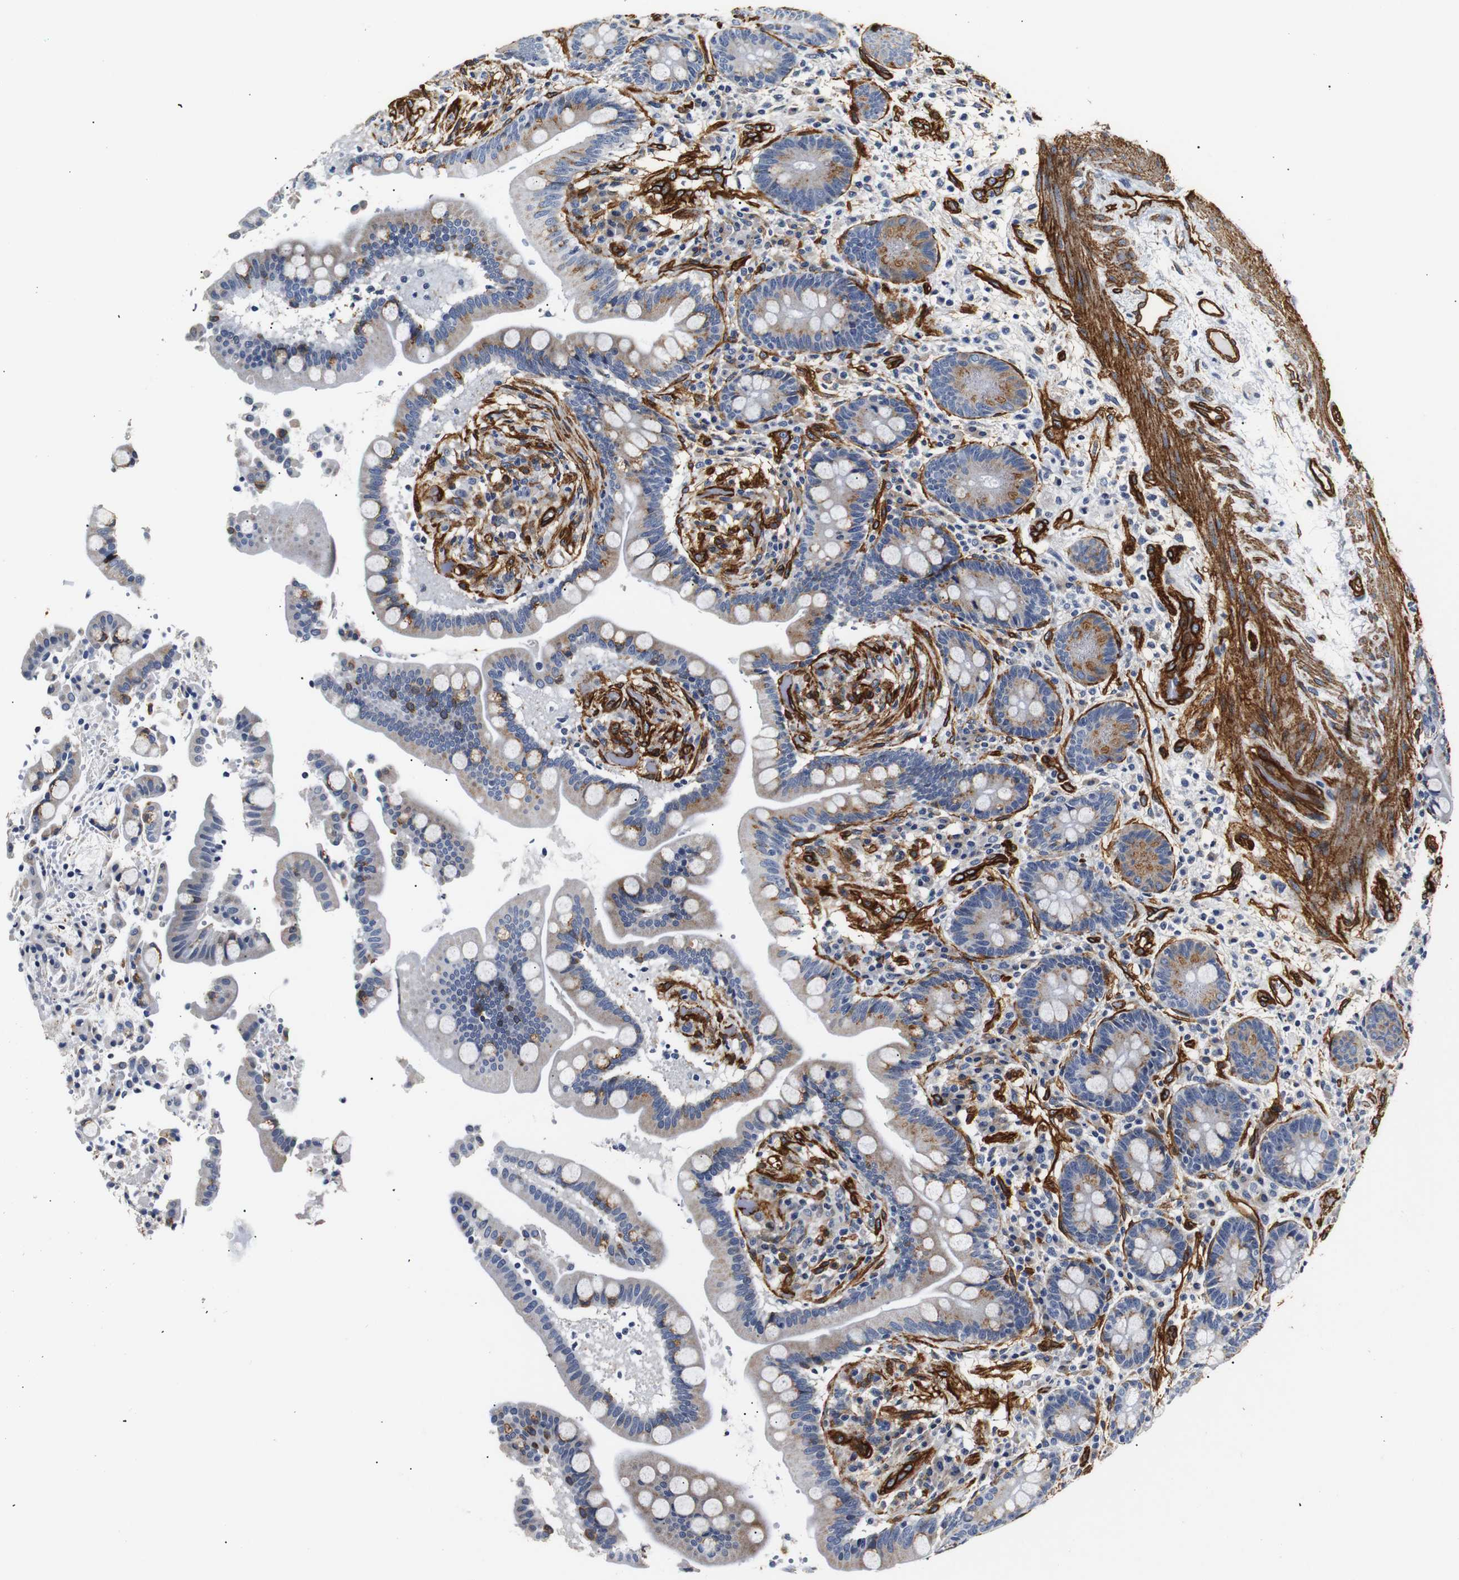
{"staining": {"intensity": "strong", "quantity": ">75%", "location": "cytoplasmic/membranous"}, "tissue": "colon", "cell_type": "Endothelial cells", "image_type": "normal", "snomed": [{"axis": "morphology", "description": "Normal tissue, NOS"}, {"axis": "topography", "description": "Colon"}], "caption": "An IHC image of benign tissue is shown. Protein staining in brown highlights strong cytoplasmic/membranous positivity in colon within endothelial cells. The staining was performed using DAB, with brown indicating positive protein expression. Nuclei are stained blue with hematoxylin.", "gene": "CAV2", "patient": {"sex": "male", "age": 73}}